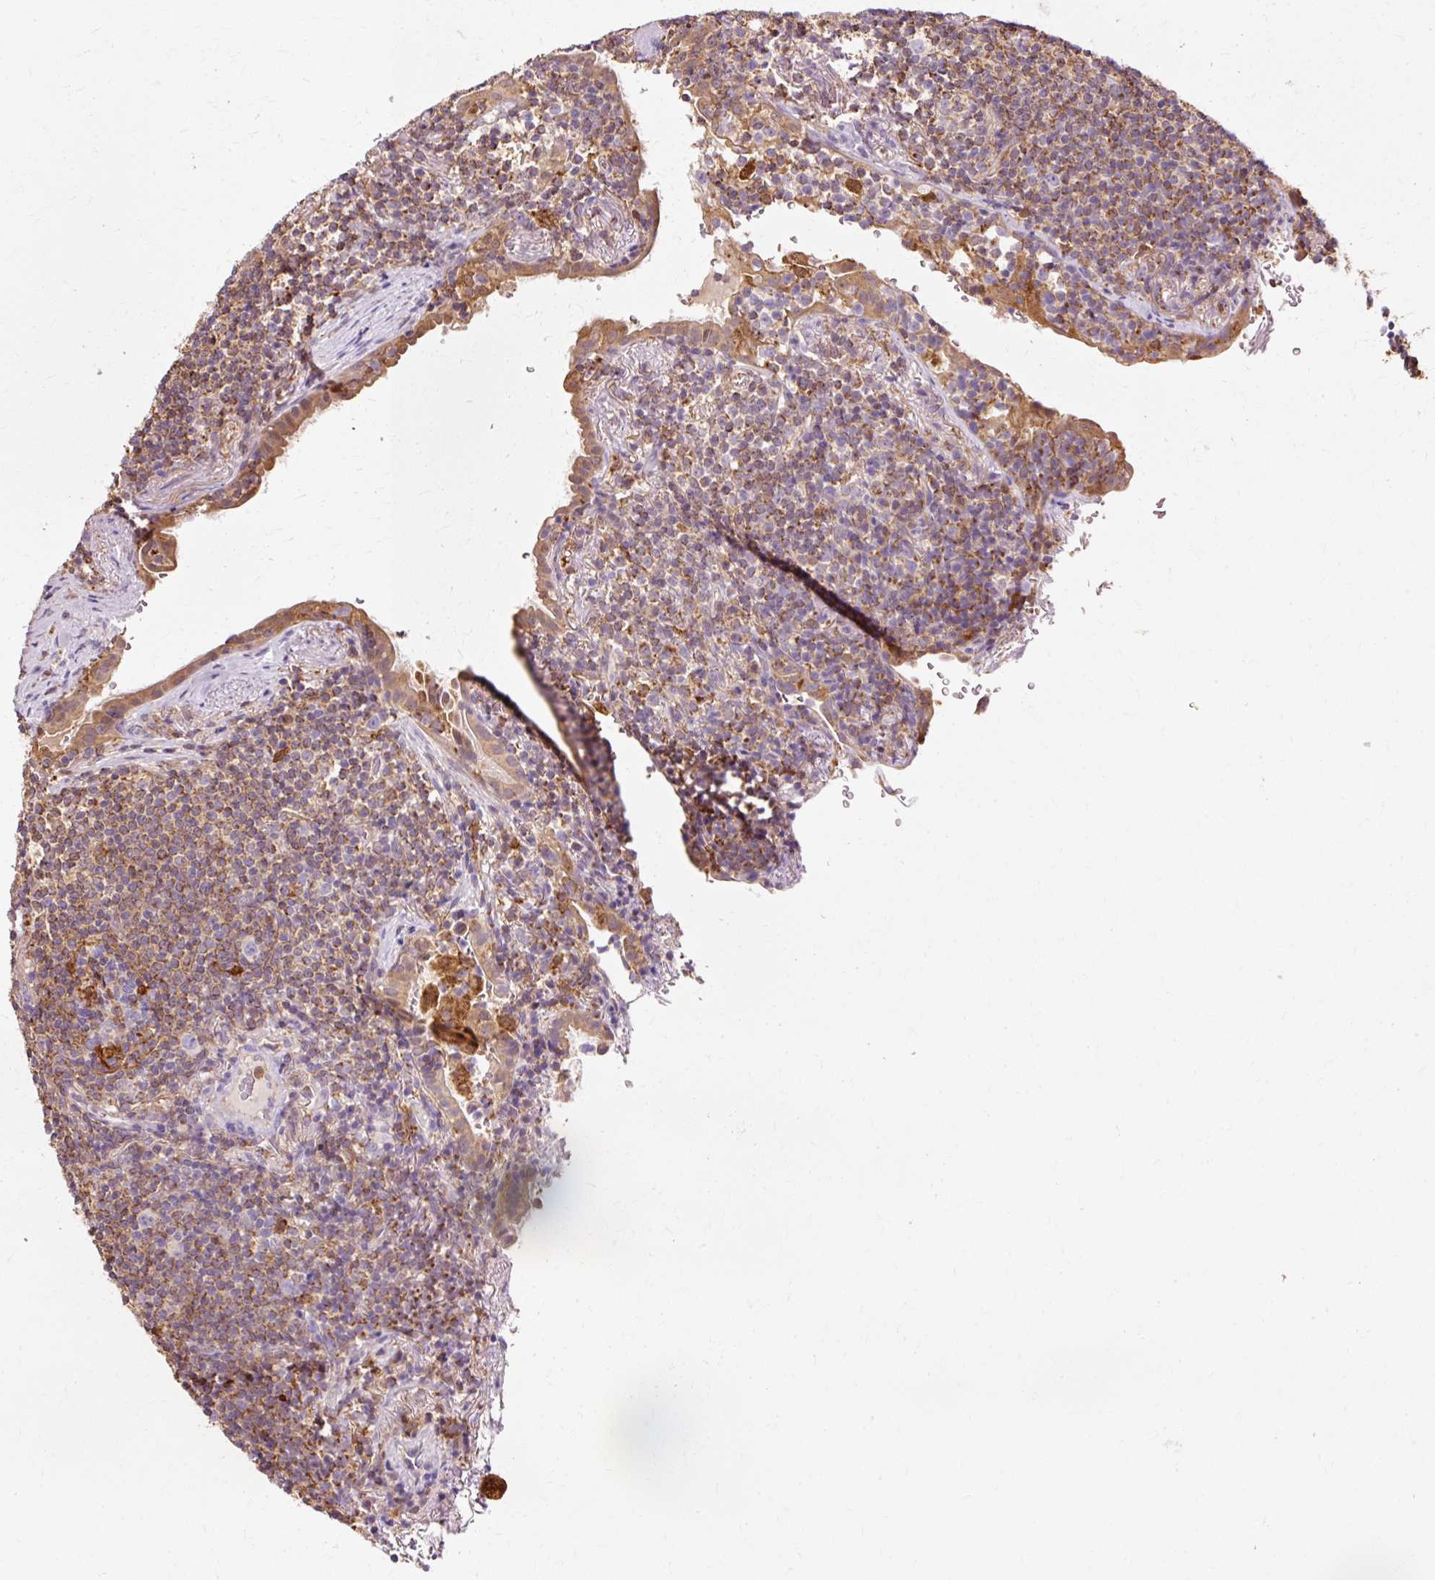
{"staining": {"intensity": "moderate", "quantity": ">75%", "location": "cytoplasmic/membranous"}, "tissue": "lymphoma", "cell_type": "Tumor cells", "image_type": "cancer", "snomed": [{"axis": "morphology", "description": "Malignant lymphoma, non-Hodgkin's type, Low grade"}, {"axis": "topography", "description": "Lung"}], "caption": "Tumor cells reveal medium levels of moderate cytoplasmic/membranous positivity in about >75% of cells in human low-grade malignant lymphoma, non-Hodgkin's type. (IHC, brightfield microscopy, high magnification).", "gene": "GPX1", "patient": {"sex": "female", "age": 71}}